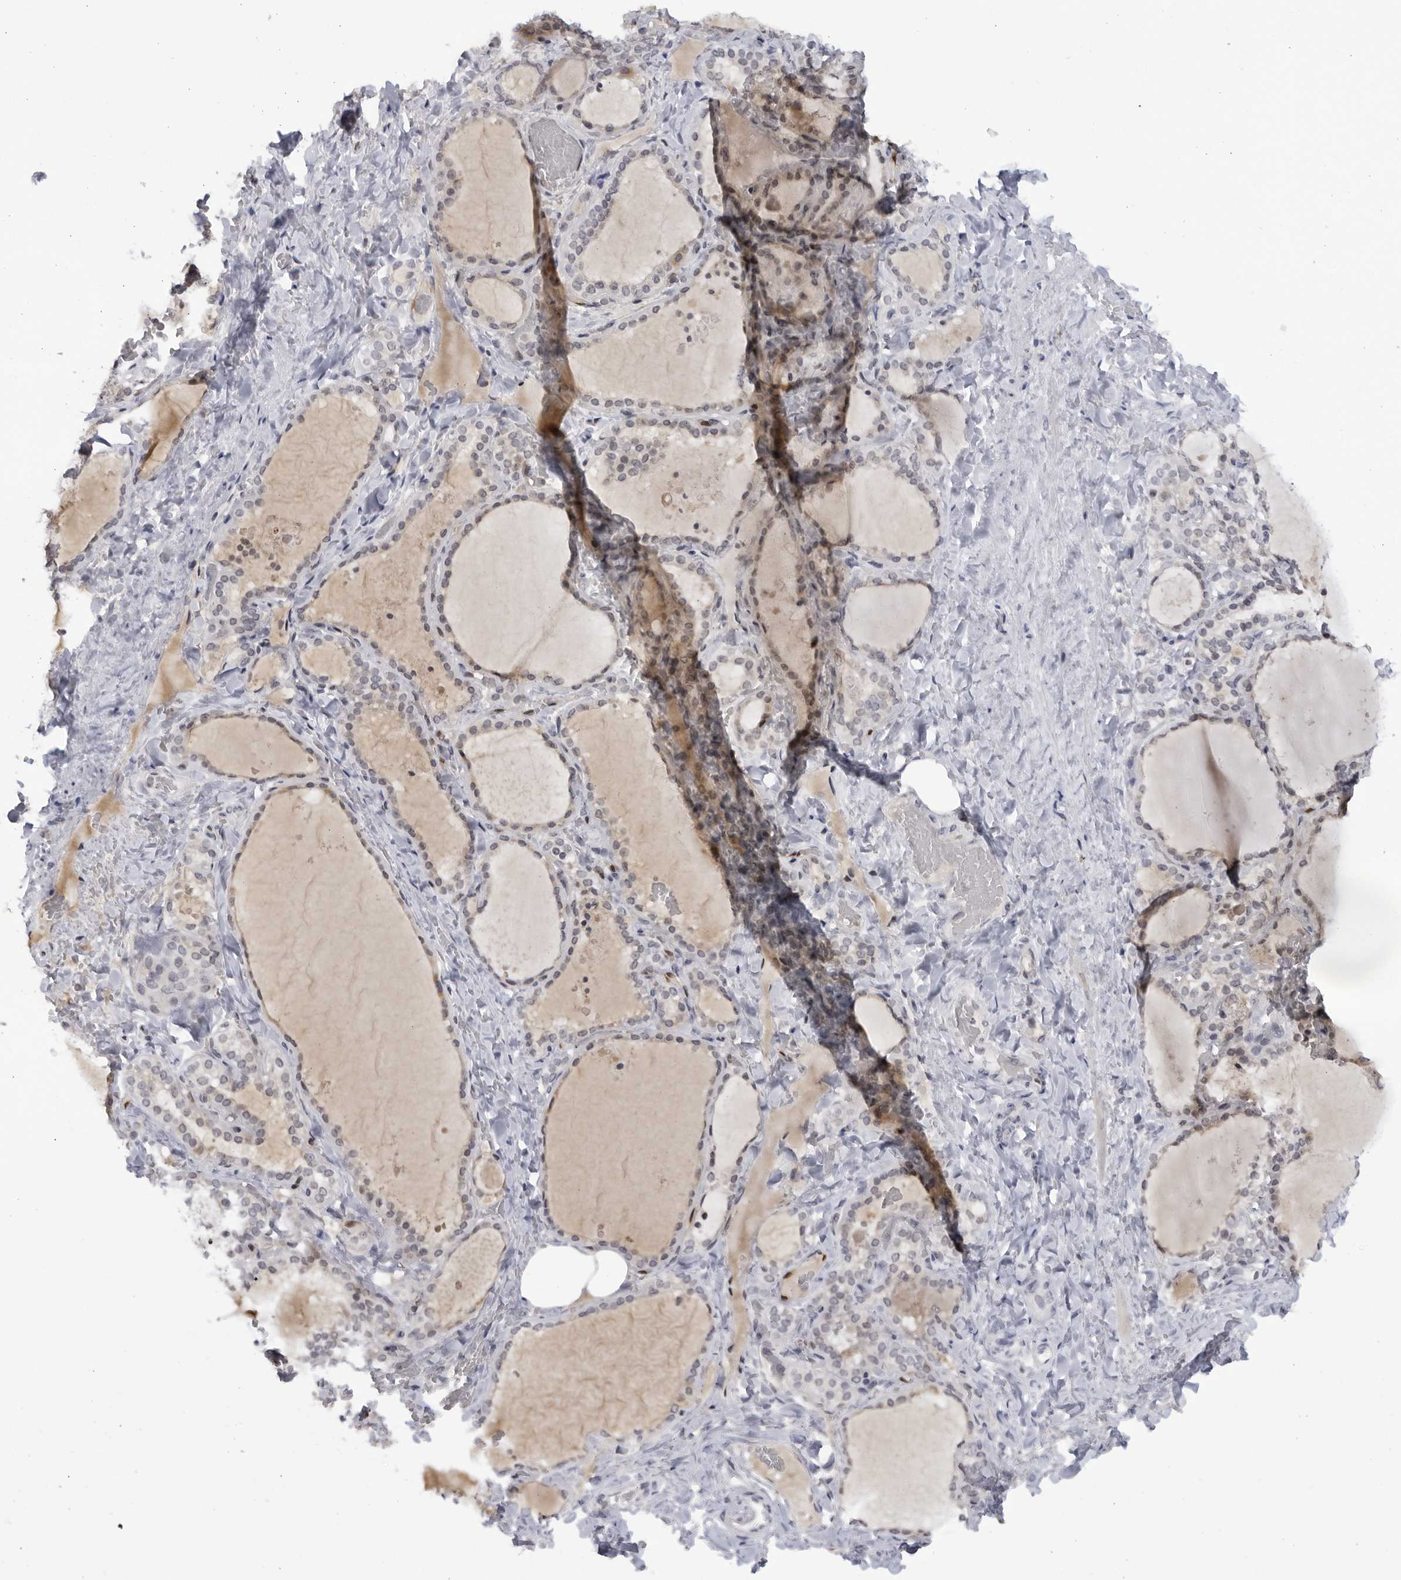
{"staining": {"intensity": "weak", "quantity": "25%-75%", "location": "cytoplasmic/membranous,nuclear"}, "tissue": "thyroid gland", "cell_type": "Glandular cells", "image_type": "normal", "snomed": [{"axis": "morphology", "description": "Normal tissue, NOS"}, {"axis": "topography", "description": "Thyroid gland"}], "caption": "The image displays staining of normal thyroid gland, revealing weak cytoplasmic/membranous,nuclear protein expression (brown color) within glandular cells.", "gene": "SLC25A22", "patient": {"sex": "female", "age": 22}}